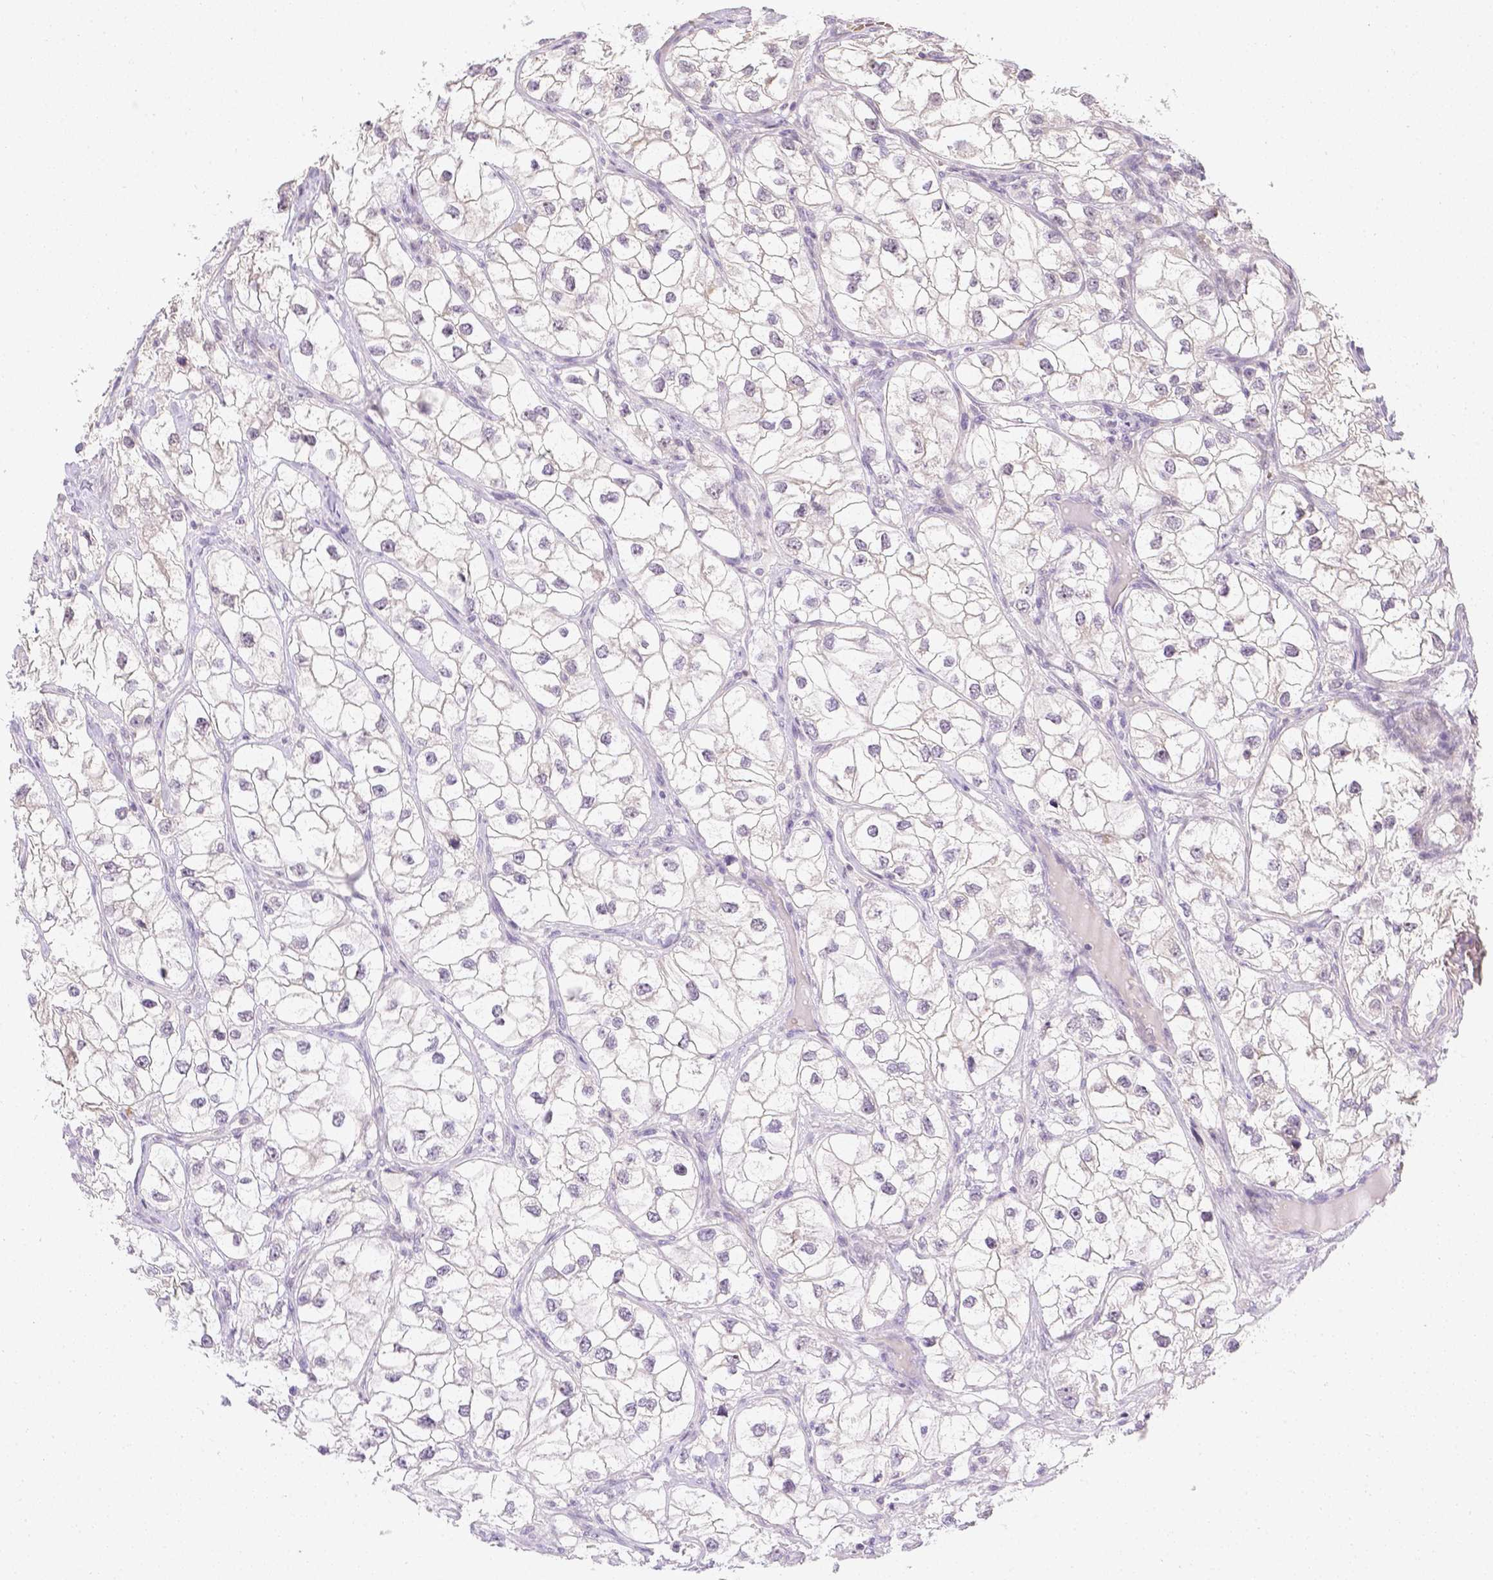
{"staining": {"intensity": "negative", "quantity": "none", "location": "none"}, "tissue": "renal cancer", "cell_type": "Tumor cells", "image_type": "cancer", "snomed": [{"axis": "morphology", "description": "Adenocarcinoma, NOS"}, {"axis": "topography", "description": "Kidney"}], "caption": "A photomicrograph of adenocarcinoma (renal) stained for a protein demonstrates no brown staining in tumor cells.", "gene": "ZNF280B", "patient": {"sex": "male", "age": 59}}